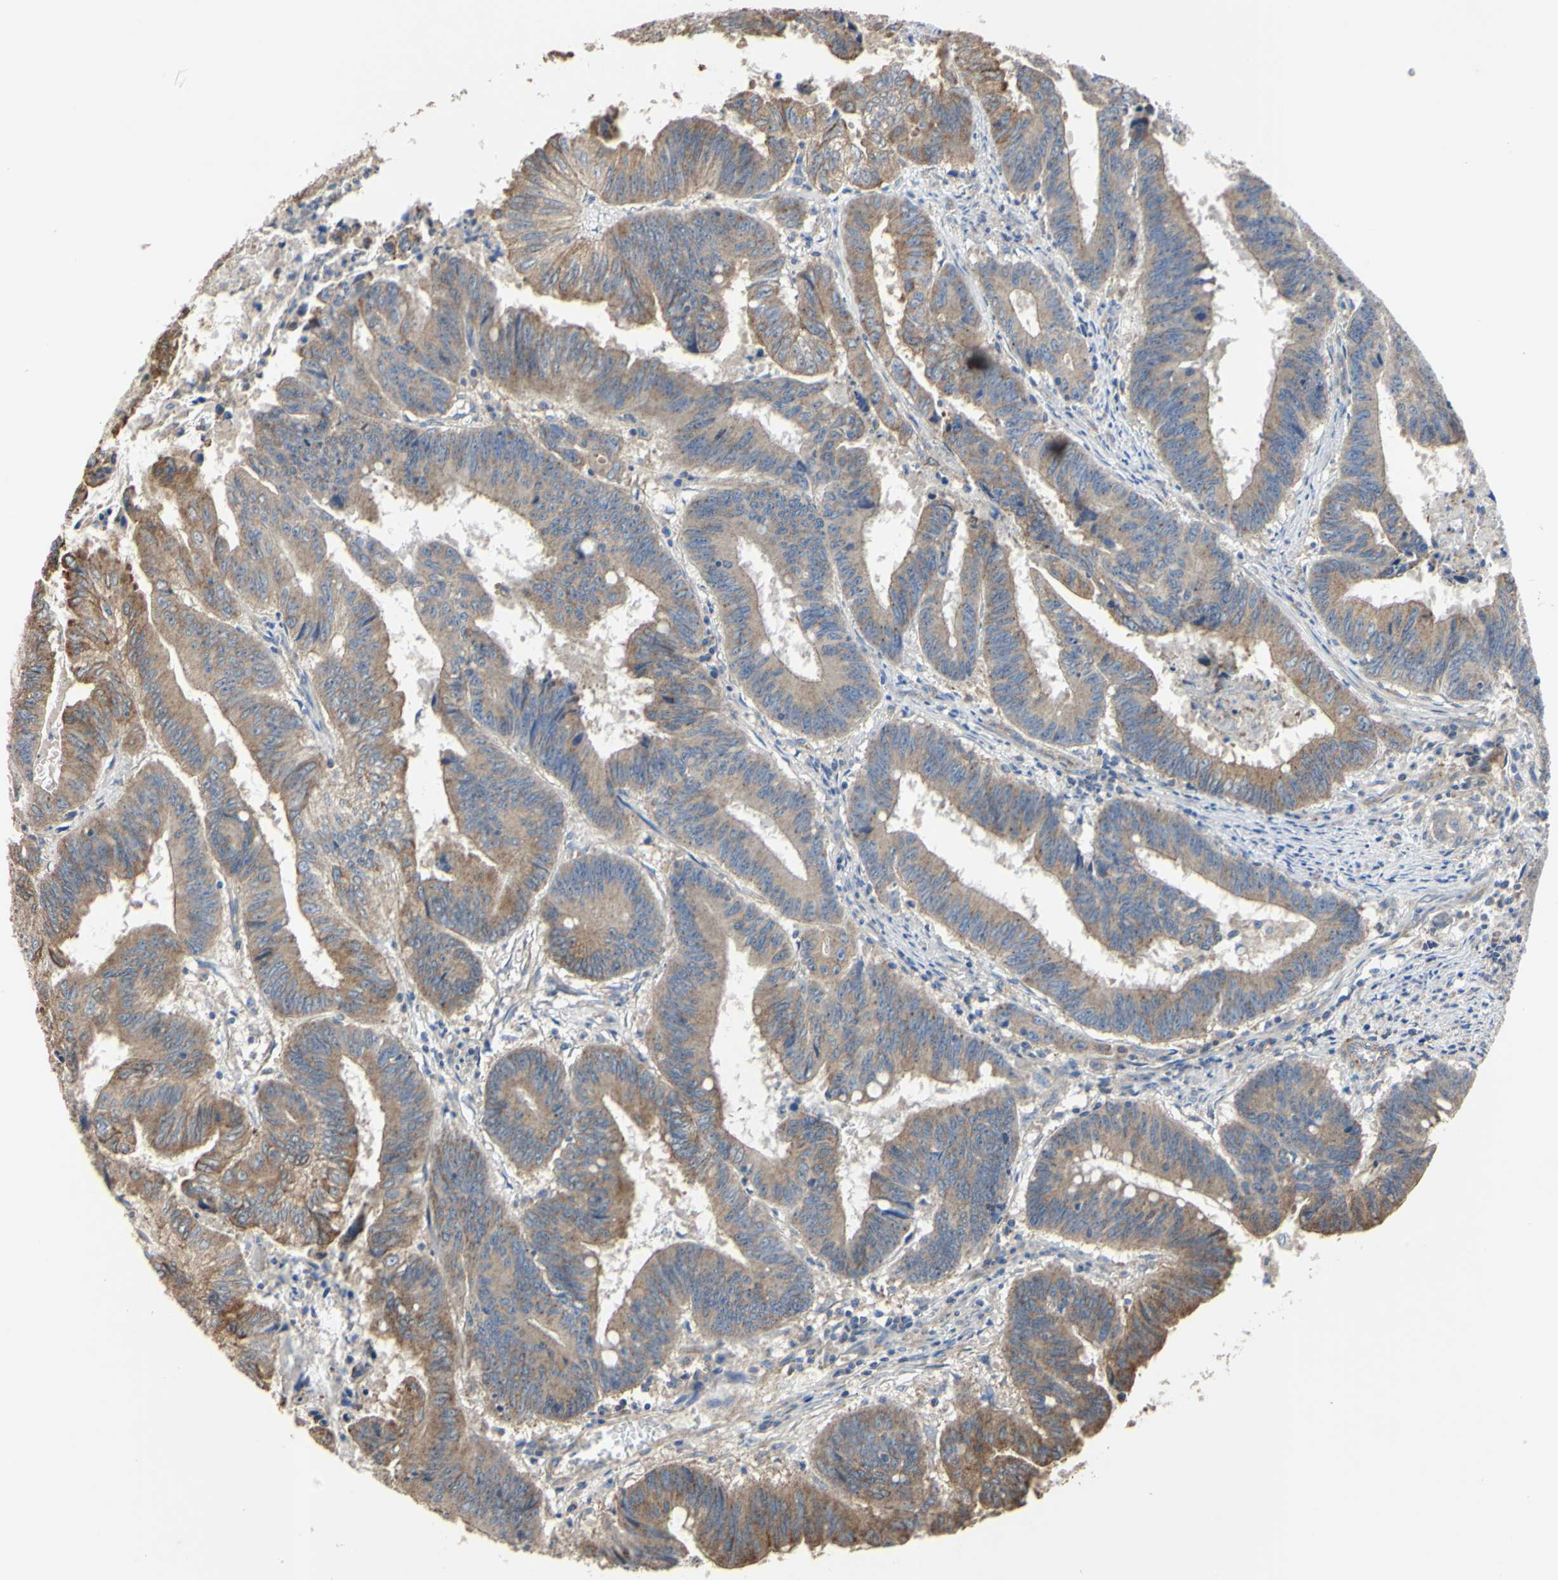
{"staining": {"intensity": "moderate", "quantity": ">75%", "location": "cytoplasmic/membranous"}, "tissue": "colorectal cancer", "cell_type": "Tumor cells", "image_type": "cancer", "snomed": [{"axis": "morphology", "description": "Adenocarcinoma, NOS"}, {"axis": "topography", "description": "Colon"}], "caption": "The immunohistochemical stain labels moderate cytoplasmic/membranous positivity in tumor cells of colorectal cancer (adenocarcinoma) tissue. The staining was performed using DAB, with brown indicating positive protein expression. Nuclei are stained blue with hematoxylin.", "gene": "BECN1", "patient": {"sex": "male", "age": 45}}